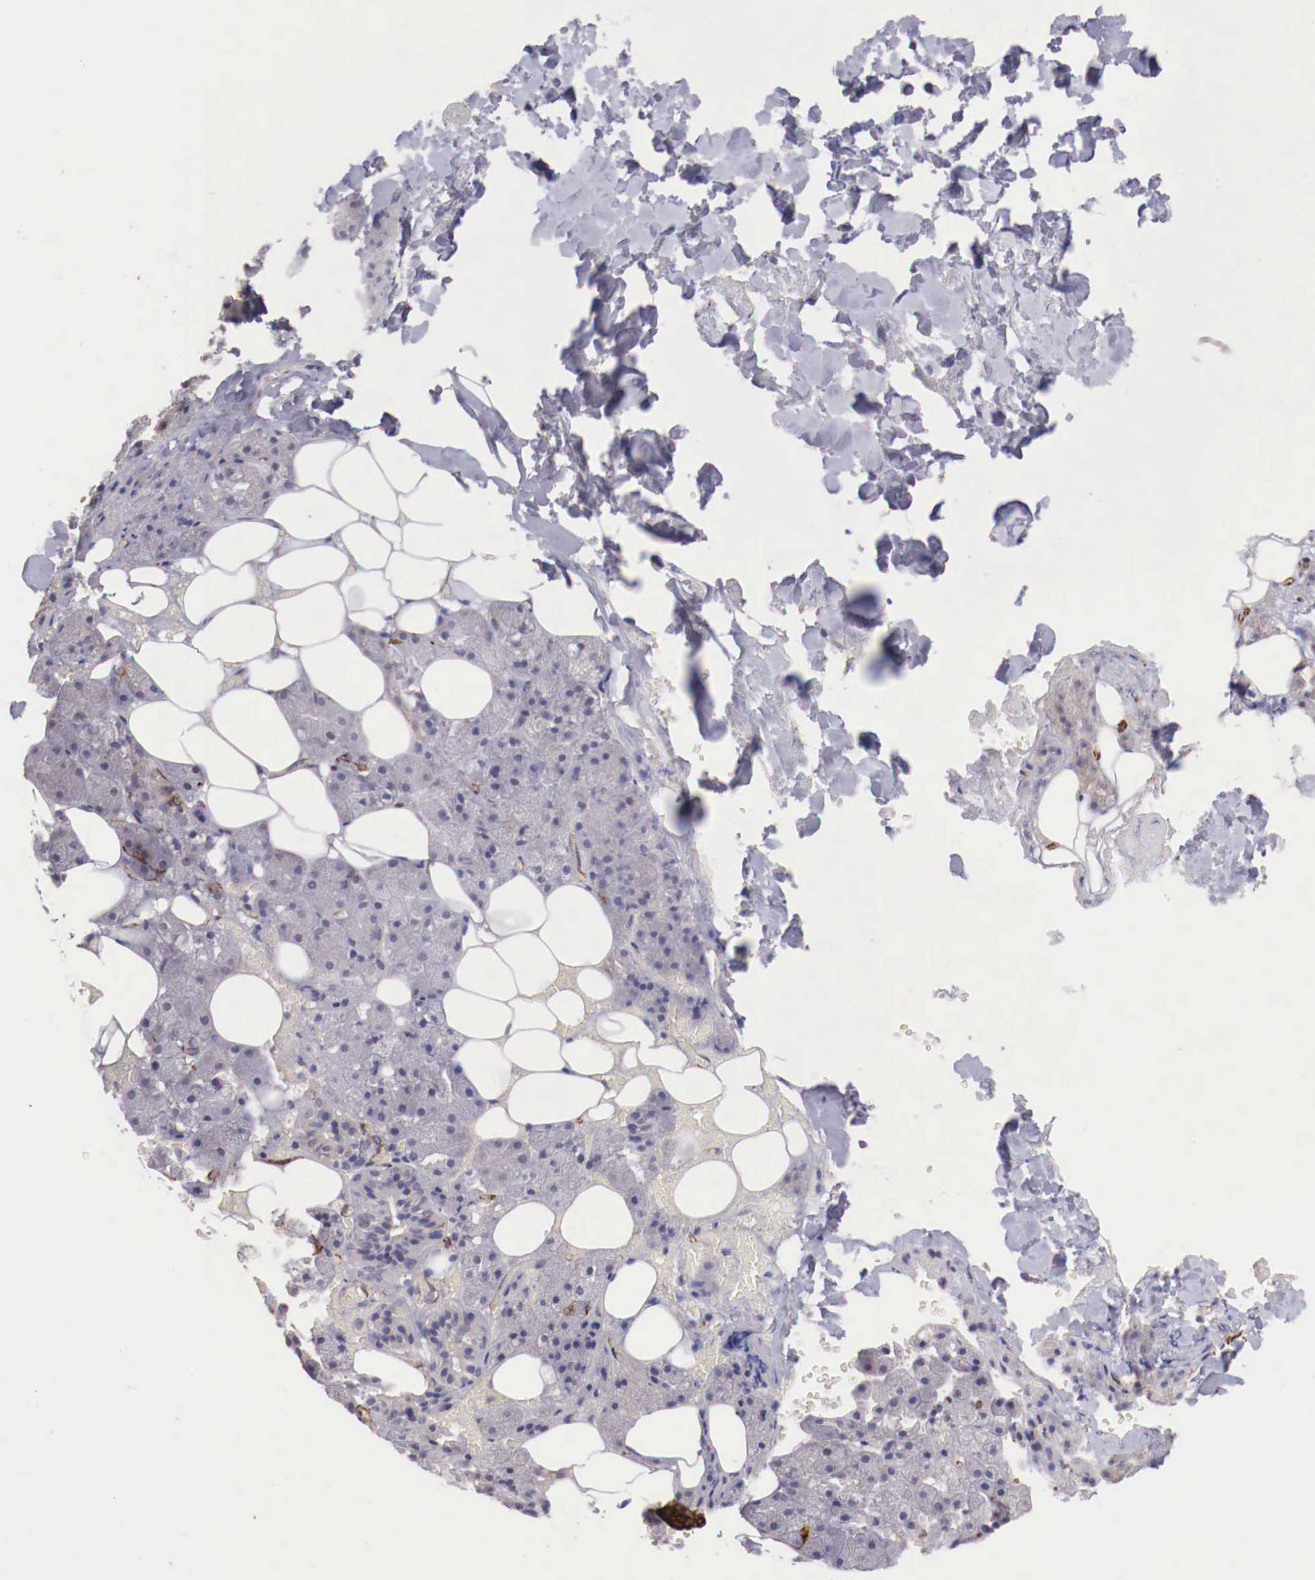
{"staining": {"intensity": "weak", "quantity": ">75%", "location": "cytoplasmic/membranous"}, "tissue": "salivary gland", "cell_type": "Glandular cells", "image_type": "normal", "snomed": [{"axis": "morphology", "description": "Normal tissue, NOS"}, {"axis": "topography", "description": "Salivary gland"}], "caption": "This histopathology image exhibits normal salivary gland stained with immunohistochemistry (IHC) to label a protein in brown. The cytoplasmic/membranous of glandular cells show weak positivity for the protein. Nuclei are counter-stained blue.", "gene": "WT1", "patient": {"sex": "female", "age": 55}}